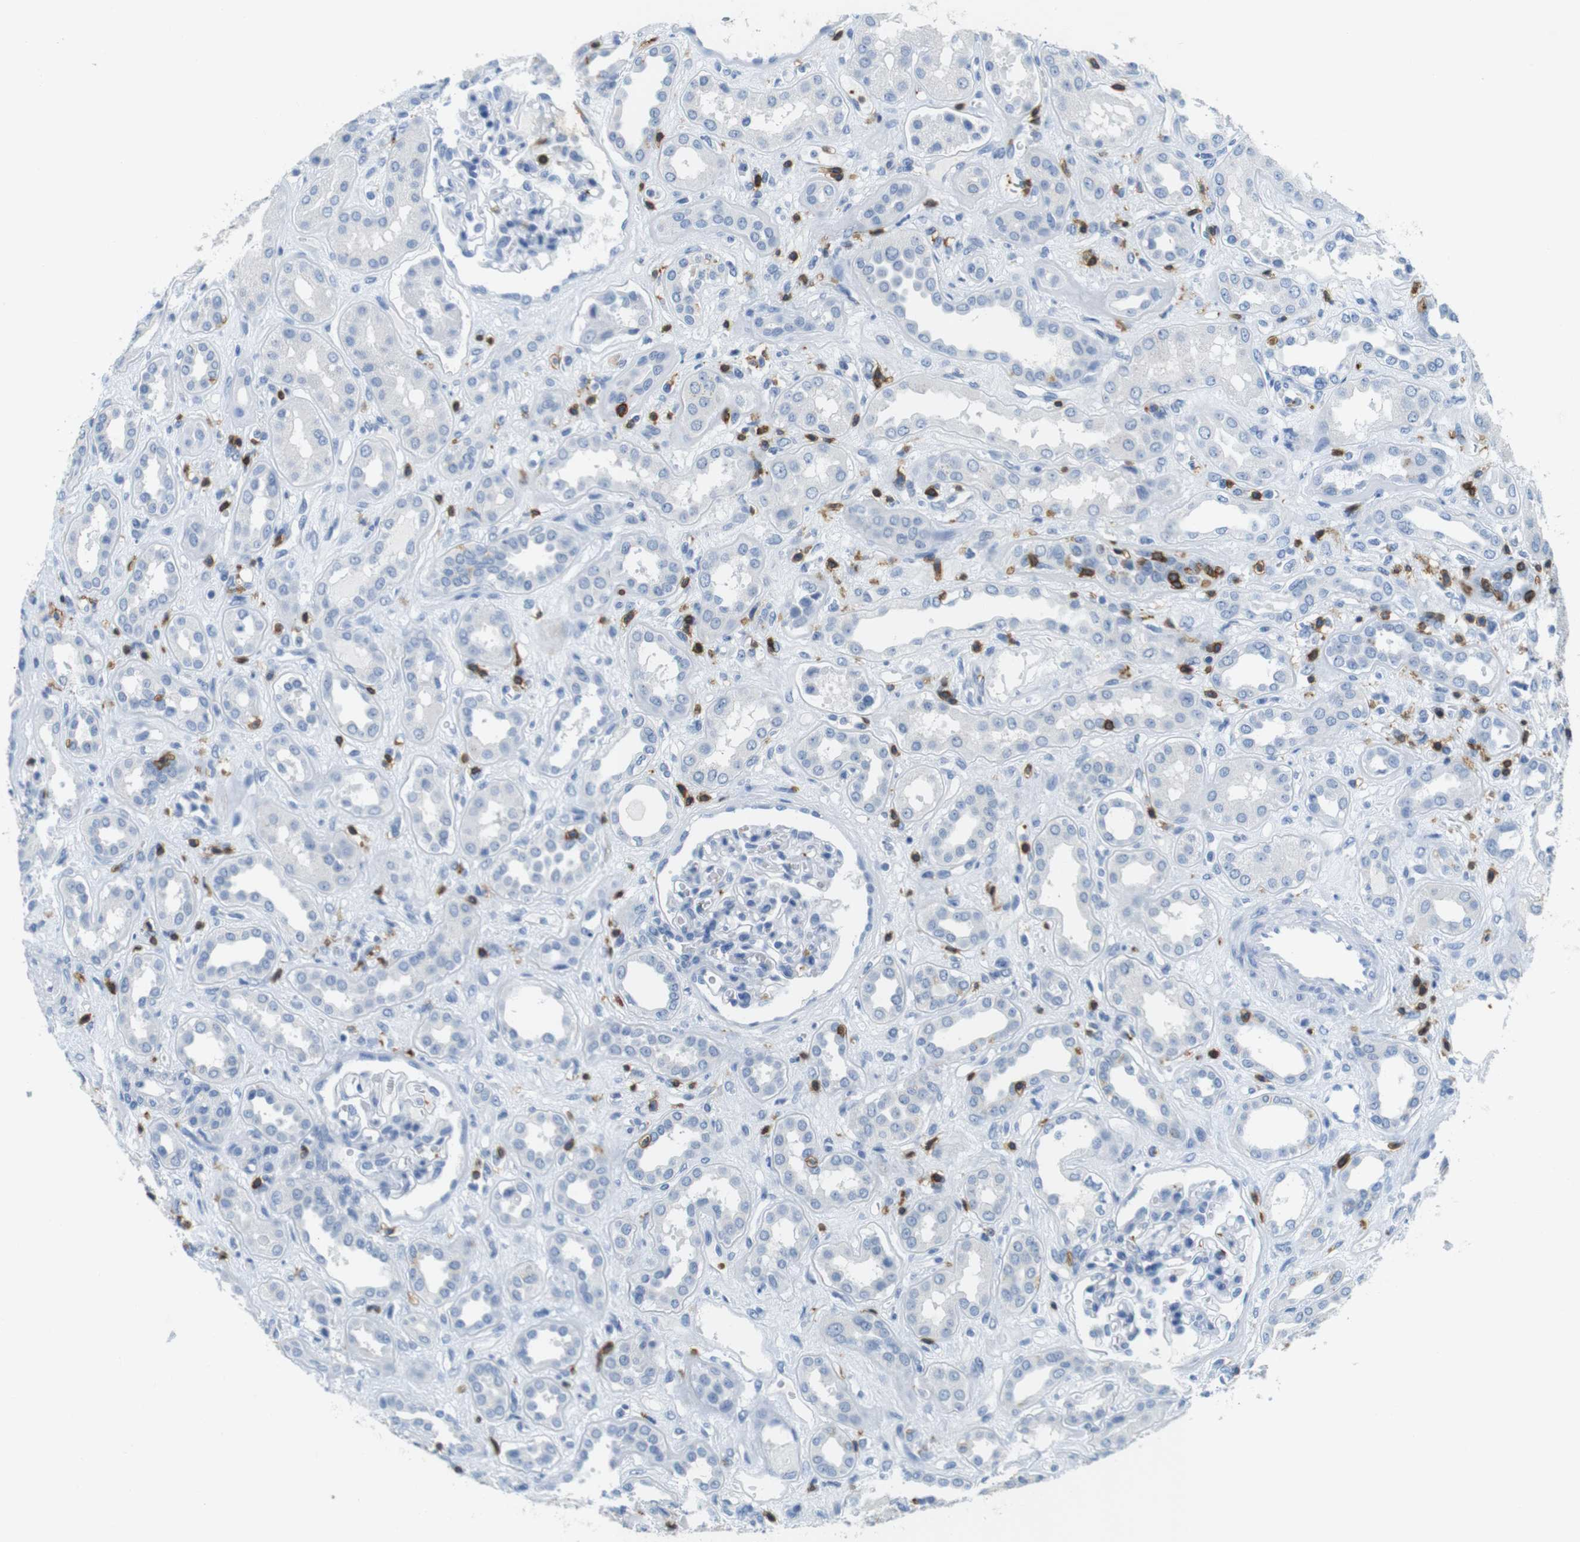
{"staining": {"intensity": "negative", "quantity": "none", "location": "none"}, "tissue": "kidney", "cell_type": "Cells in glomeruli", "image_type": "normal", "snomed": [{"axis": "morphology", "description": "Normal tissue, NOS"}, {"axis": "topography", "description": "Kidney"}], "caption": "Cells in glomeruli show no significant positivity in benign kidney. (Brightfield microscopy of DAB IHC at high magnification).", "gene": "LAT", "patient": {"sex": "male", "age": 59}}